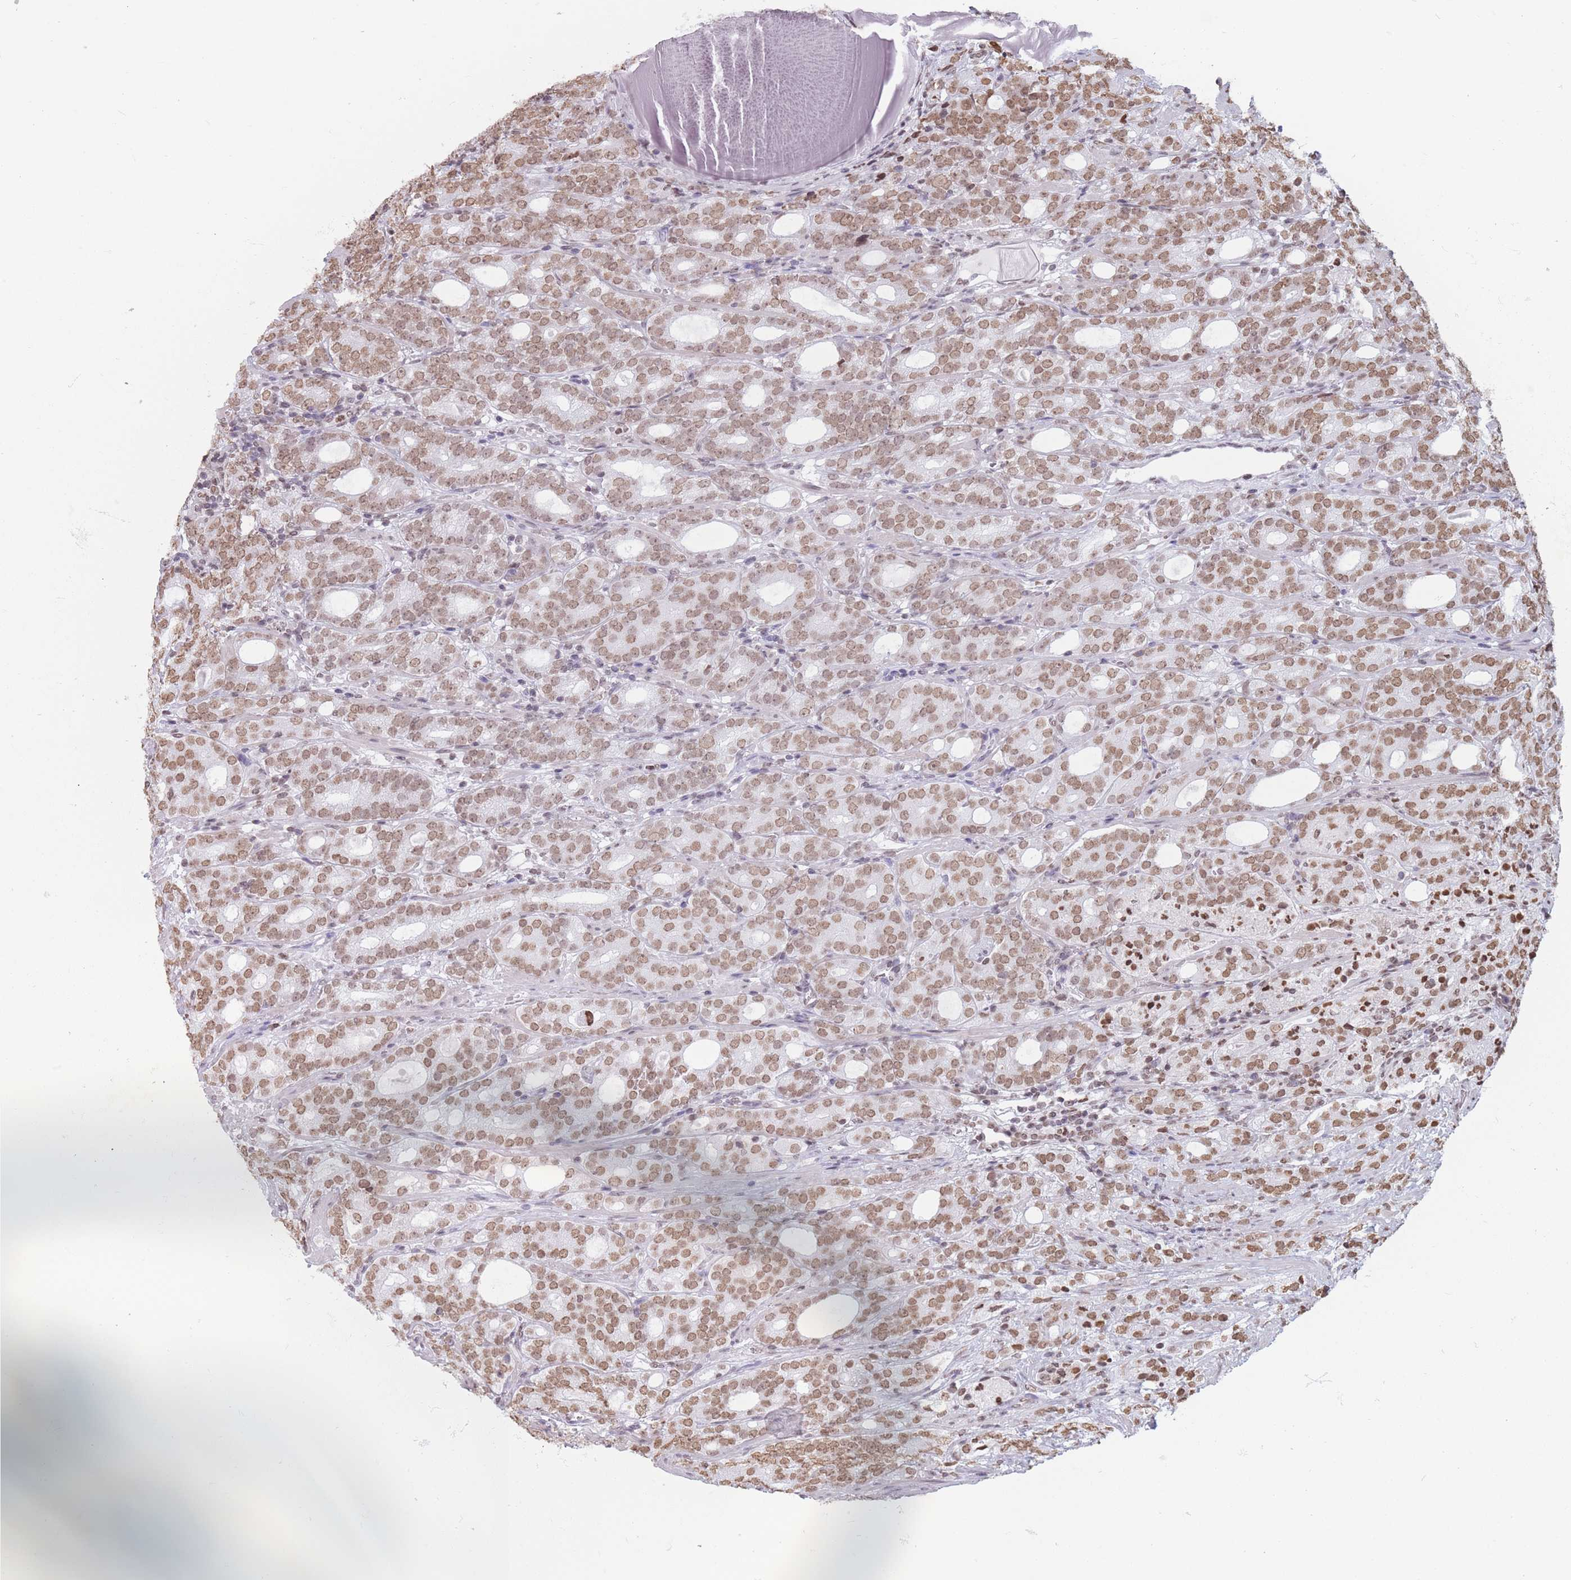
{"staining": {"intensity": "moderate", "quantity": ">75%", "location": "nuclear"}, "tissue": "prostate cancer", "cell_type": "Tumor cells", "image_type": "cancer", "snomed": [{"axis": "morphology", "description": "Adenocarcinoma, High grade"}, {"axis": "topography", "description": "Prostate"}], "caption": "IHC micrograph of neoplastic tissue: adenocarcinoma (high-grade) (prostate) stained using IHC displays medium levels of moderate protein expression localized specifically in the nuclear of tumor cells, appearing as a nuclear brown color.", "gene": "RYK", "patient": {"sex": "male", "age": 64}}